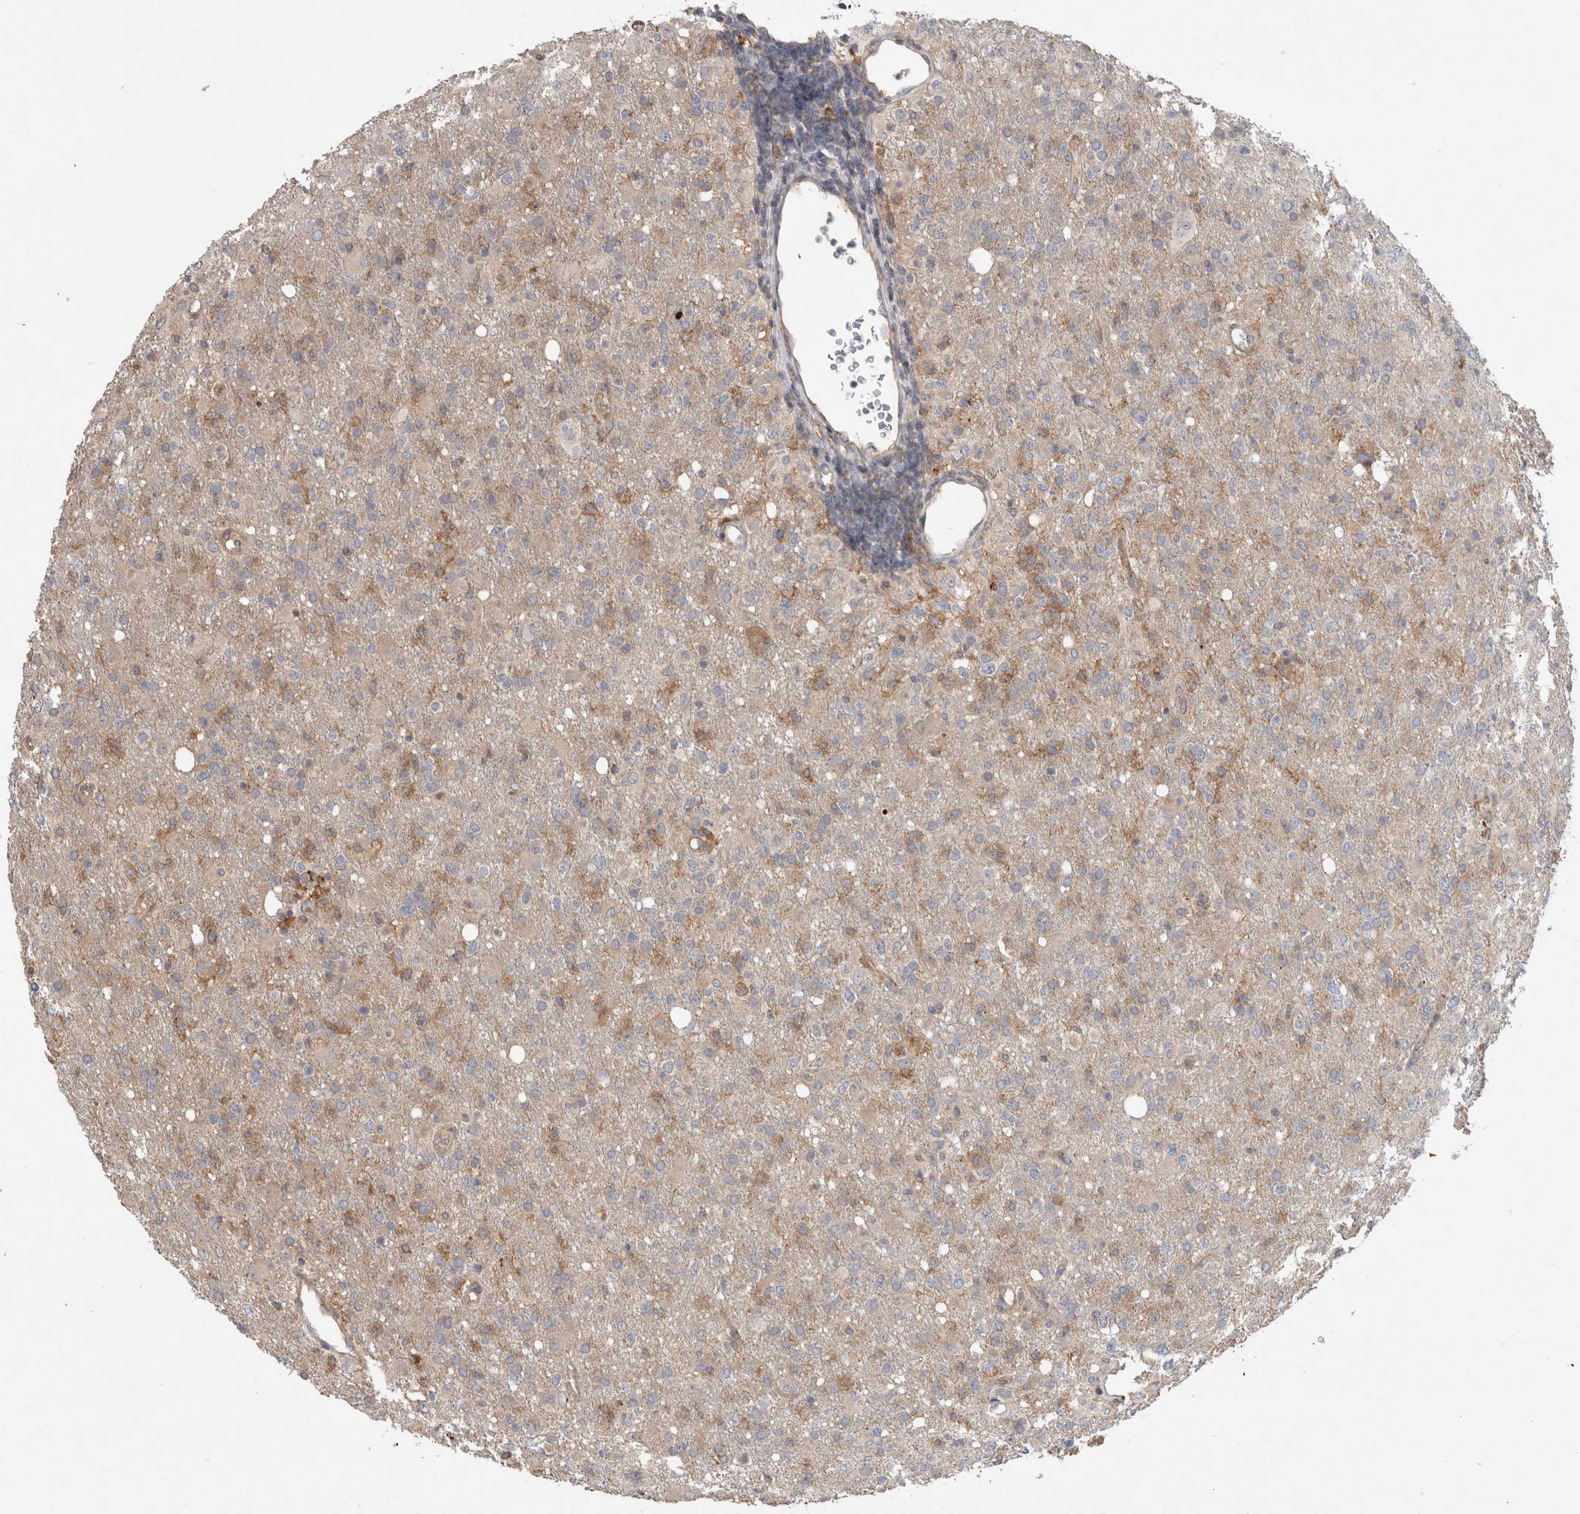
{"staining": {"intensity": "weak", "quantity": "25%-75%", "location": "cytoplasmic/membranous"}, "tissue": "glioma", "cell_type": "Tumor cells", "image_type": "cancer", "snomed": [{"axis": "morphology", "description": "Glioma, malignant, High grade"}, {"axis": "topography", "description": "Brain"}], "caption": "Glioma was stained to show a protein in brown. There is low levels of weak cytoplasmic/membranous staining in about 25%-75% of tumor cells.", "gene": "TARBP1", "patient": {"sex": "female", "age": 57}}